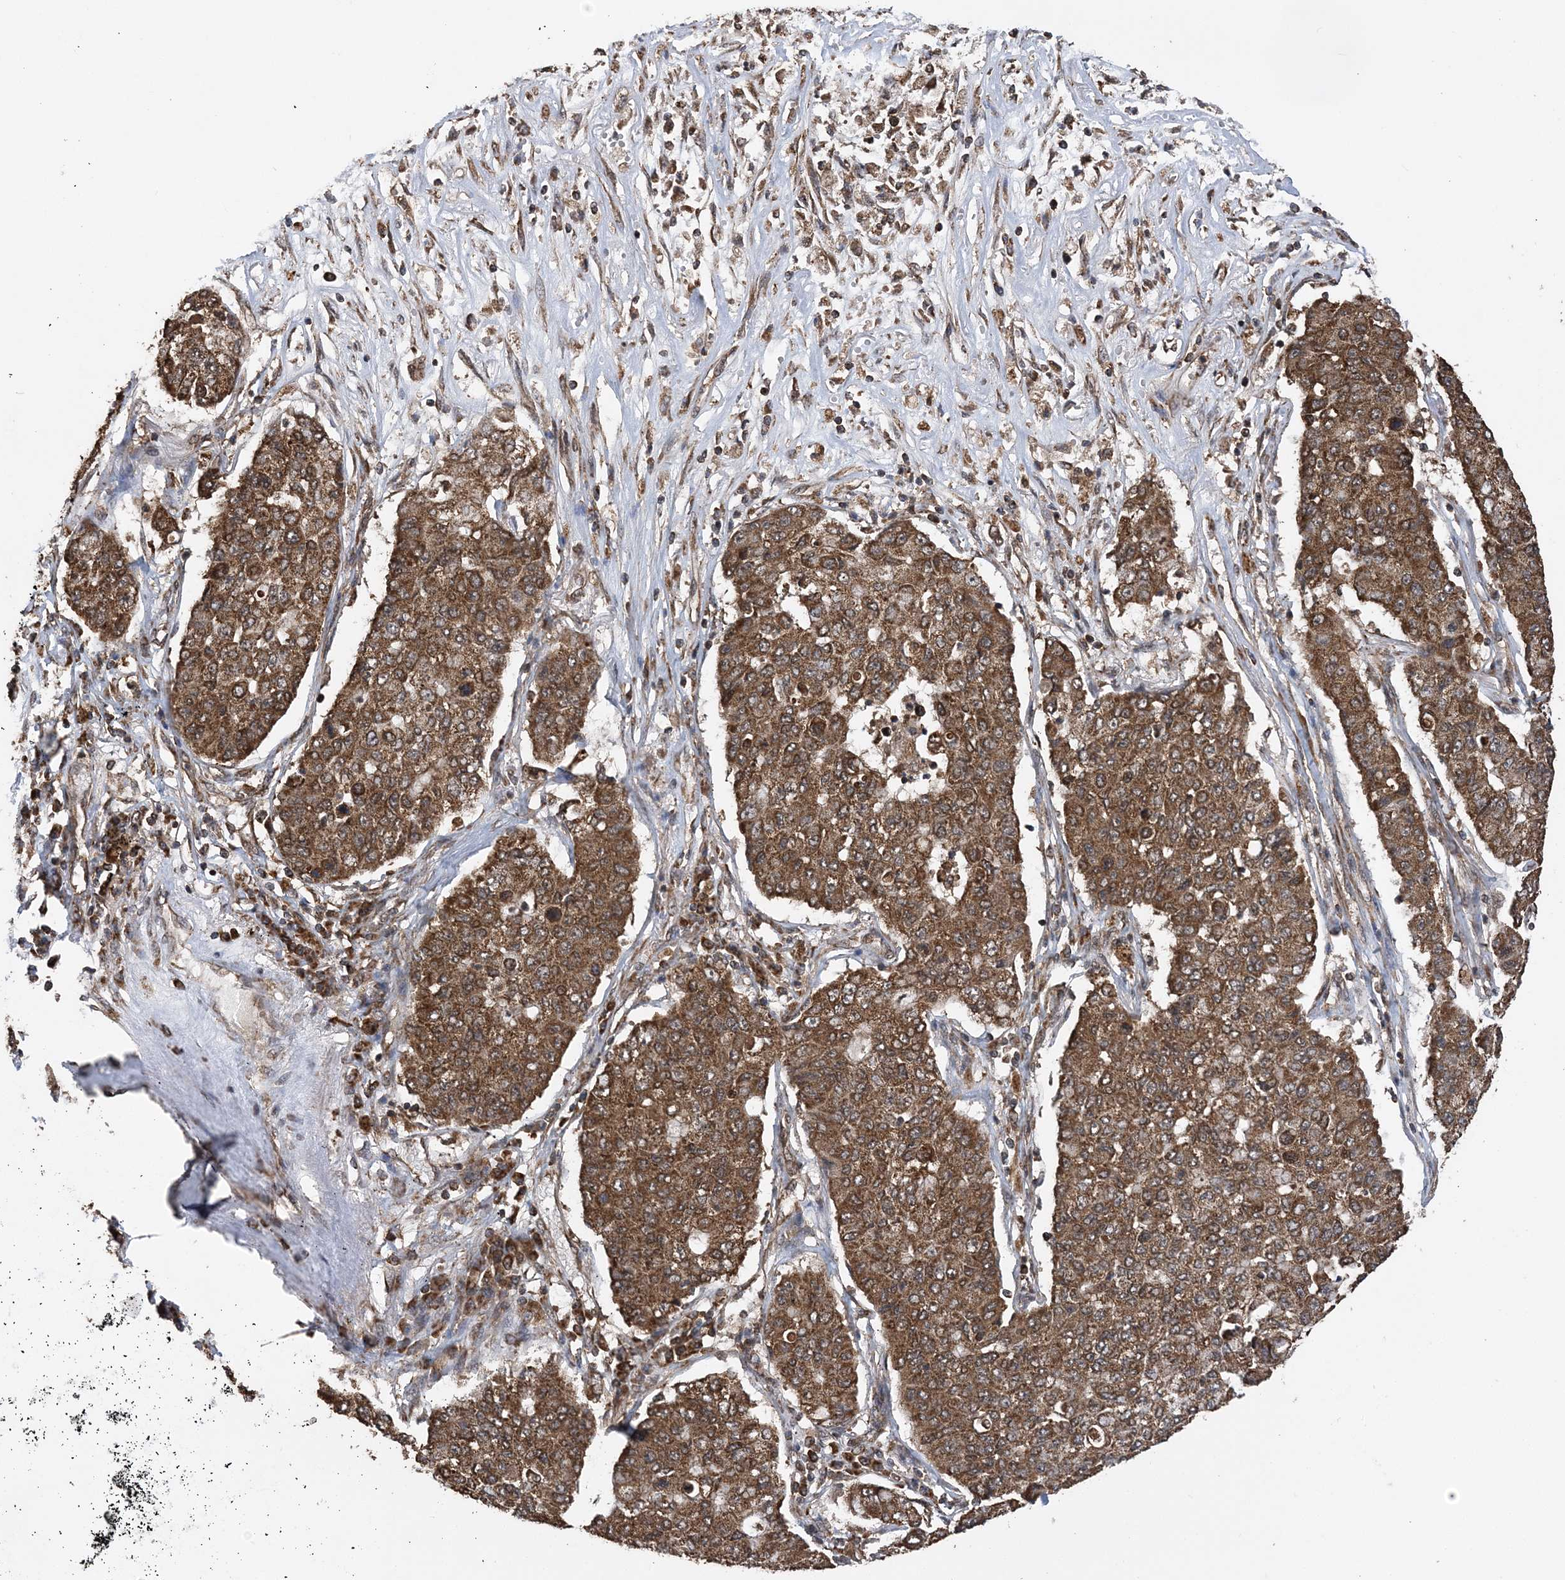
{"staining": {"intensity": "moderate", "quantity": ">75%", "location": "cytoplasmic/membranous"}, "tissue": "lung cancer", "cell_type": "Tumor cells", "image_type": "cancer", "snomed": [{"axis": "morphology", "description": "Squamous cell carcinoma, NOS"}, {"axis": "topography", "description": "Lung"}], "caption": "High-power microscopy captured an IHC histopathology image of squamous cell carcinoma (lung), revealing moderate cytoplasmic/membranous expression in about >75% of tumor cells.", "gene": "PCBP1", "patient": {"sex": "male", "age": 74}}